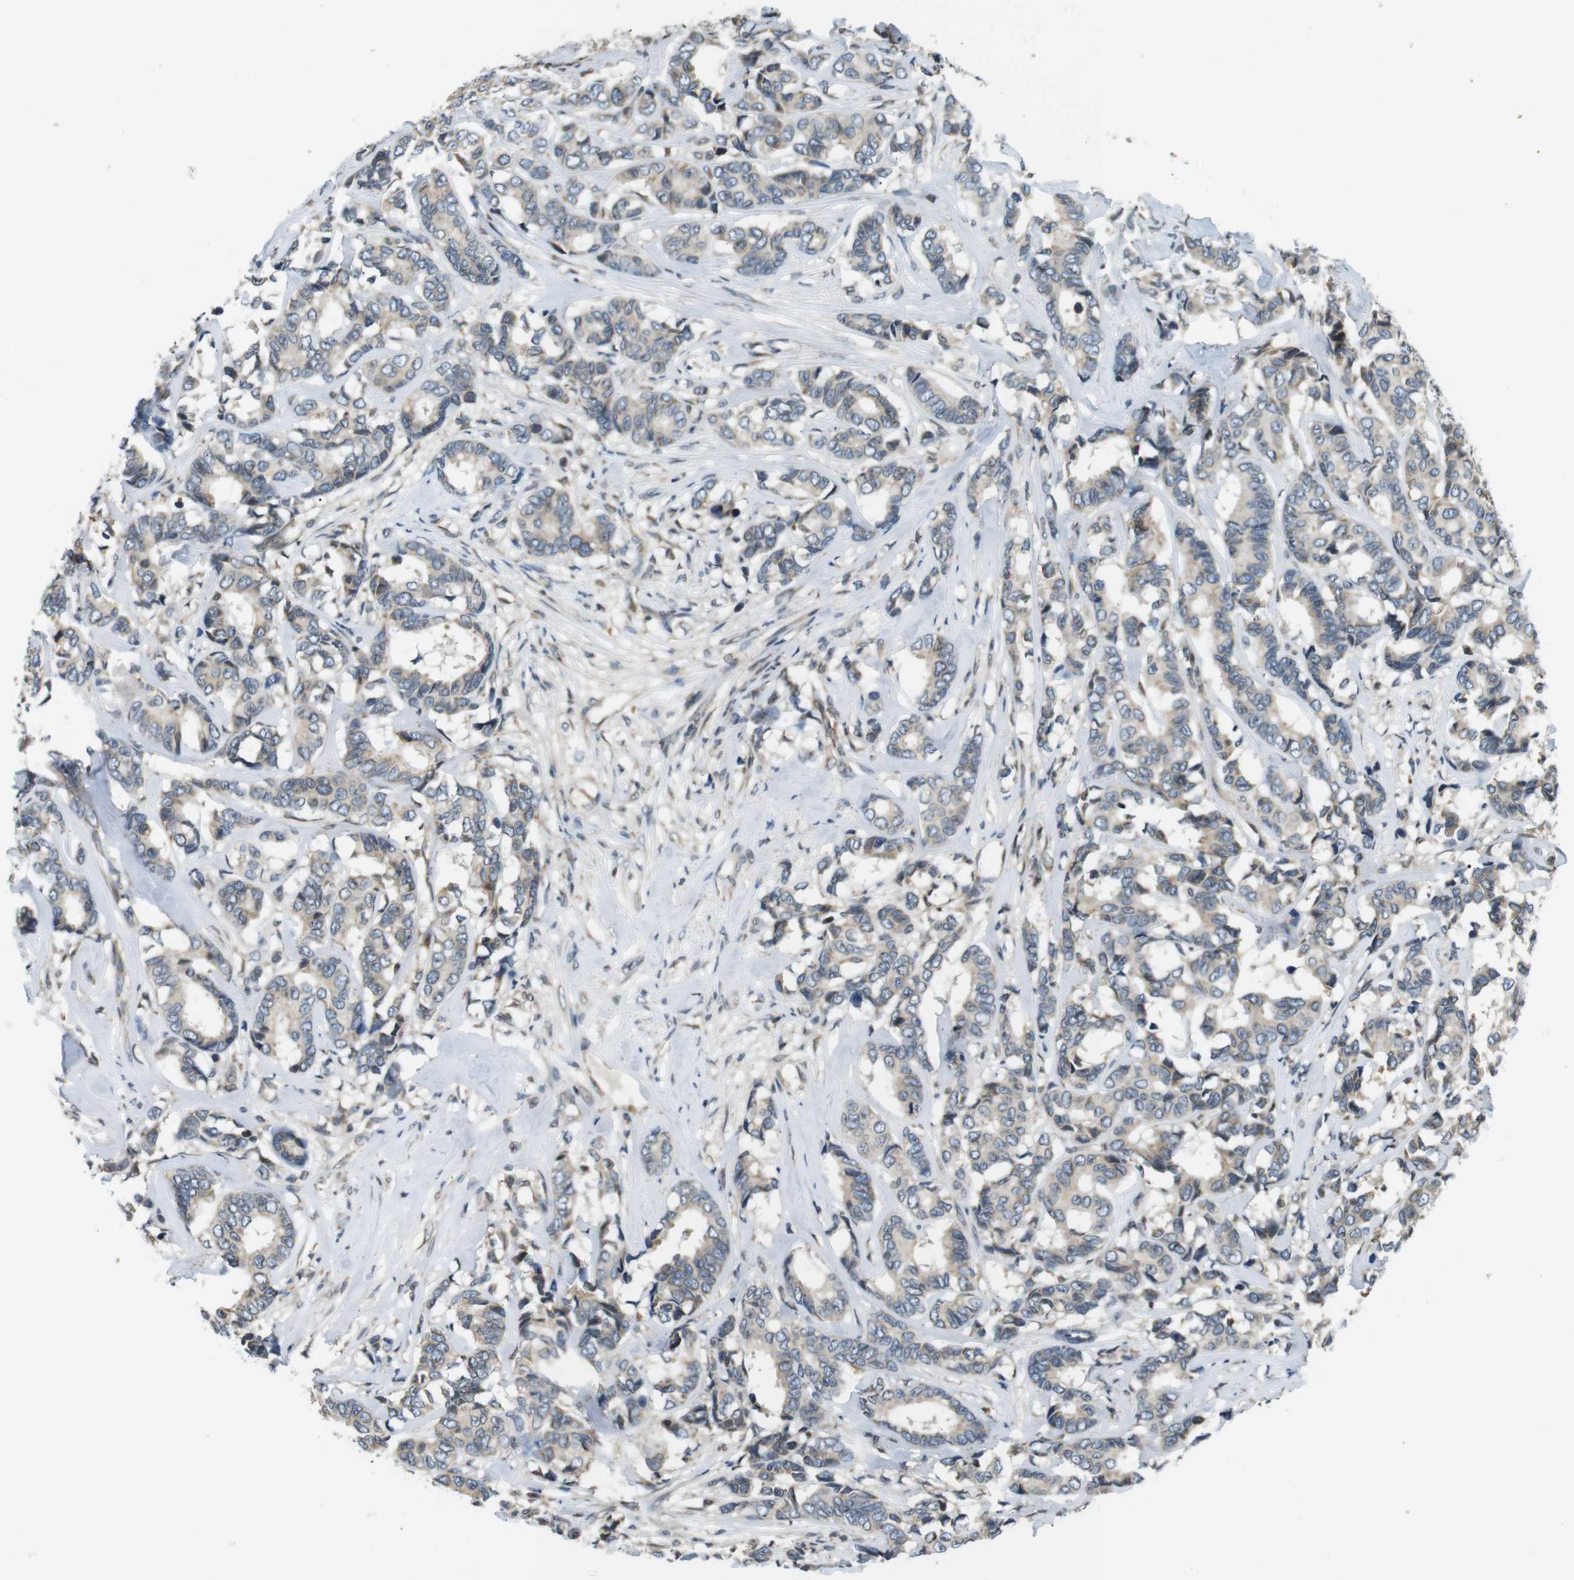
{"staining": {"intensity": "negative", "quantity": "none", "location": "none"}, "tissue": "breast cancer", "cell_type": "Tumor cells", "image_type": "cancer", "snomed": [{"axis": "morphology", "description": "Duct carcinoma"}, {"axis": "topography", "description": "Breast"}], "caption": "DAB immunohistochemical staining of human breast cancer (infiltrating ductal carcinoma) demonstrates no significant expression in tumor cells.", "gene": "TMX4", "patient": {"sex": "female", "age": 87}}